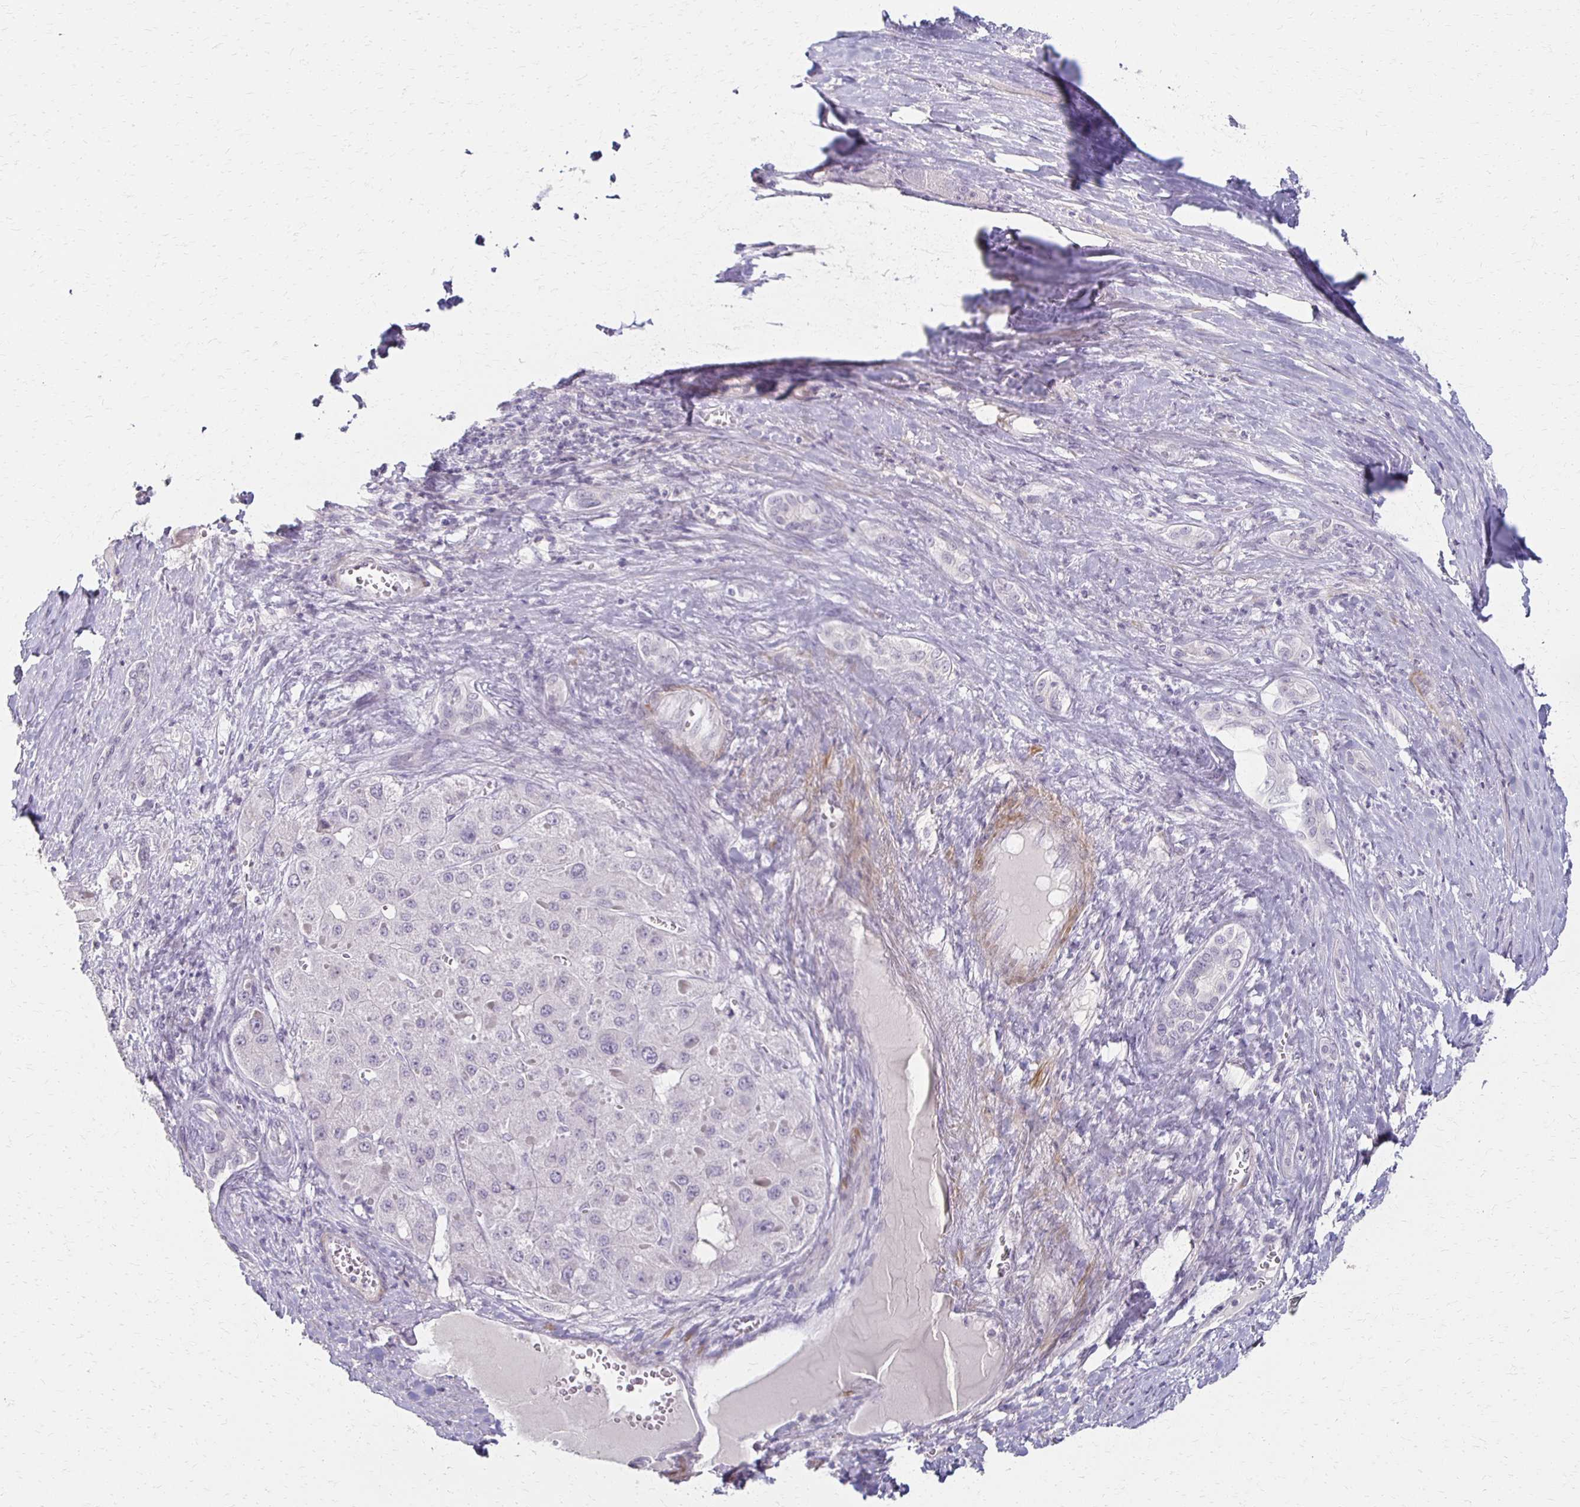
{"staining": {"intensity": "negative", "quantity": "none", "location": "none"}, "tissue": "liver cancer", "cell_type": "Tumor cells", "image_type": "cancer", "snomed": [{"axis": "morphology", "description": "Carcinoma, Hepatocellular, NOS"}, {"axis": "topography", "description": "Liver"}], "caption": "IHC of human liver cancer (hepatocellular carcinoma) displays no expression in tumor cells.", "gene": "FOXO4", "patient": {"sex": "female", "age": 73}}